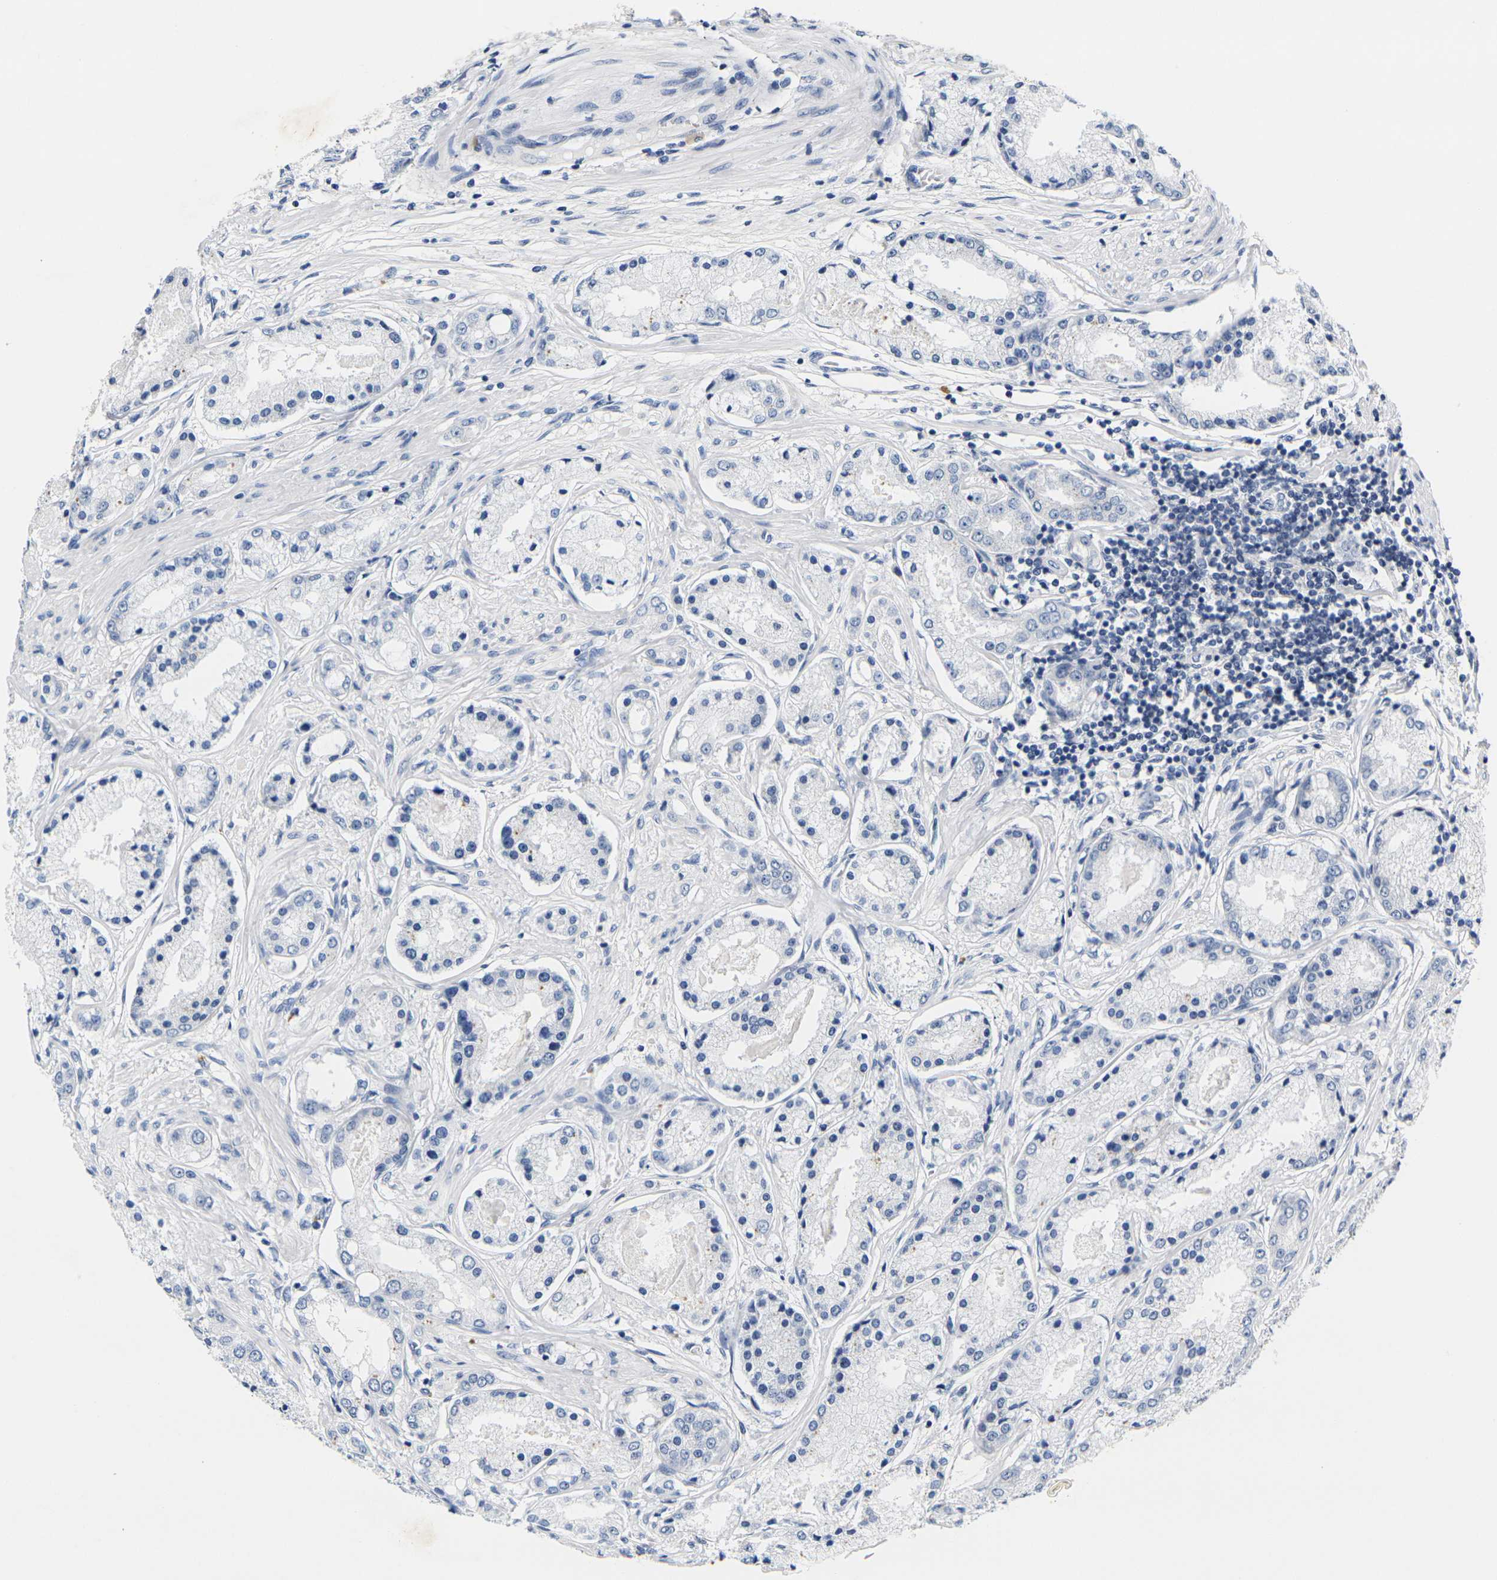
{"staining": {"intensity": "negative", "quantity": "none", "location": "none"}, "tissue": "prostate cancer", "cell_type": "Tumor cells", "image_type": "cancer", "snomed": [{"axis": "morphology", "description": "Adenocarcinoma, High grade"}, {"axis": "topography", "description": "Prostate"}], "caption": "Histopathology image shows no significant protein positivity in tumor cells of high-grade adenocarcinoma (prostate). Nuclei are stained in blue.", "gene": "NOCT", "patient": {"sex": "male", "age": 59}}